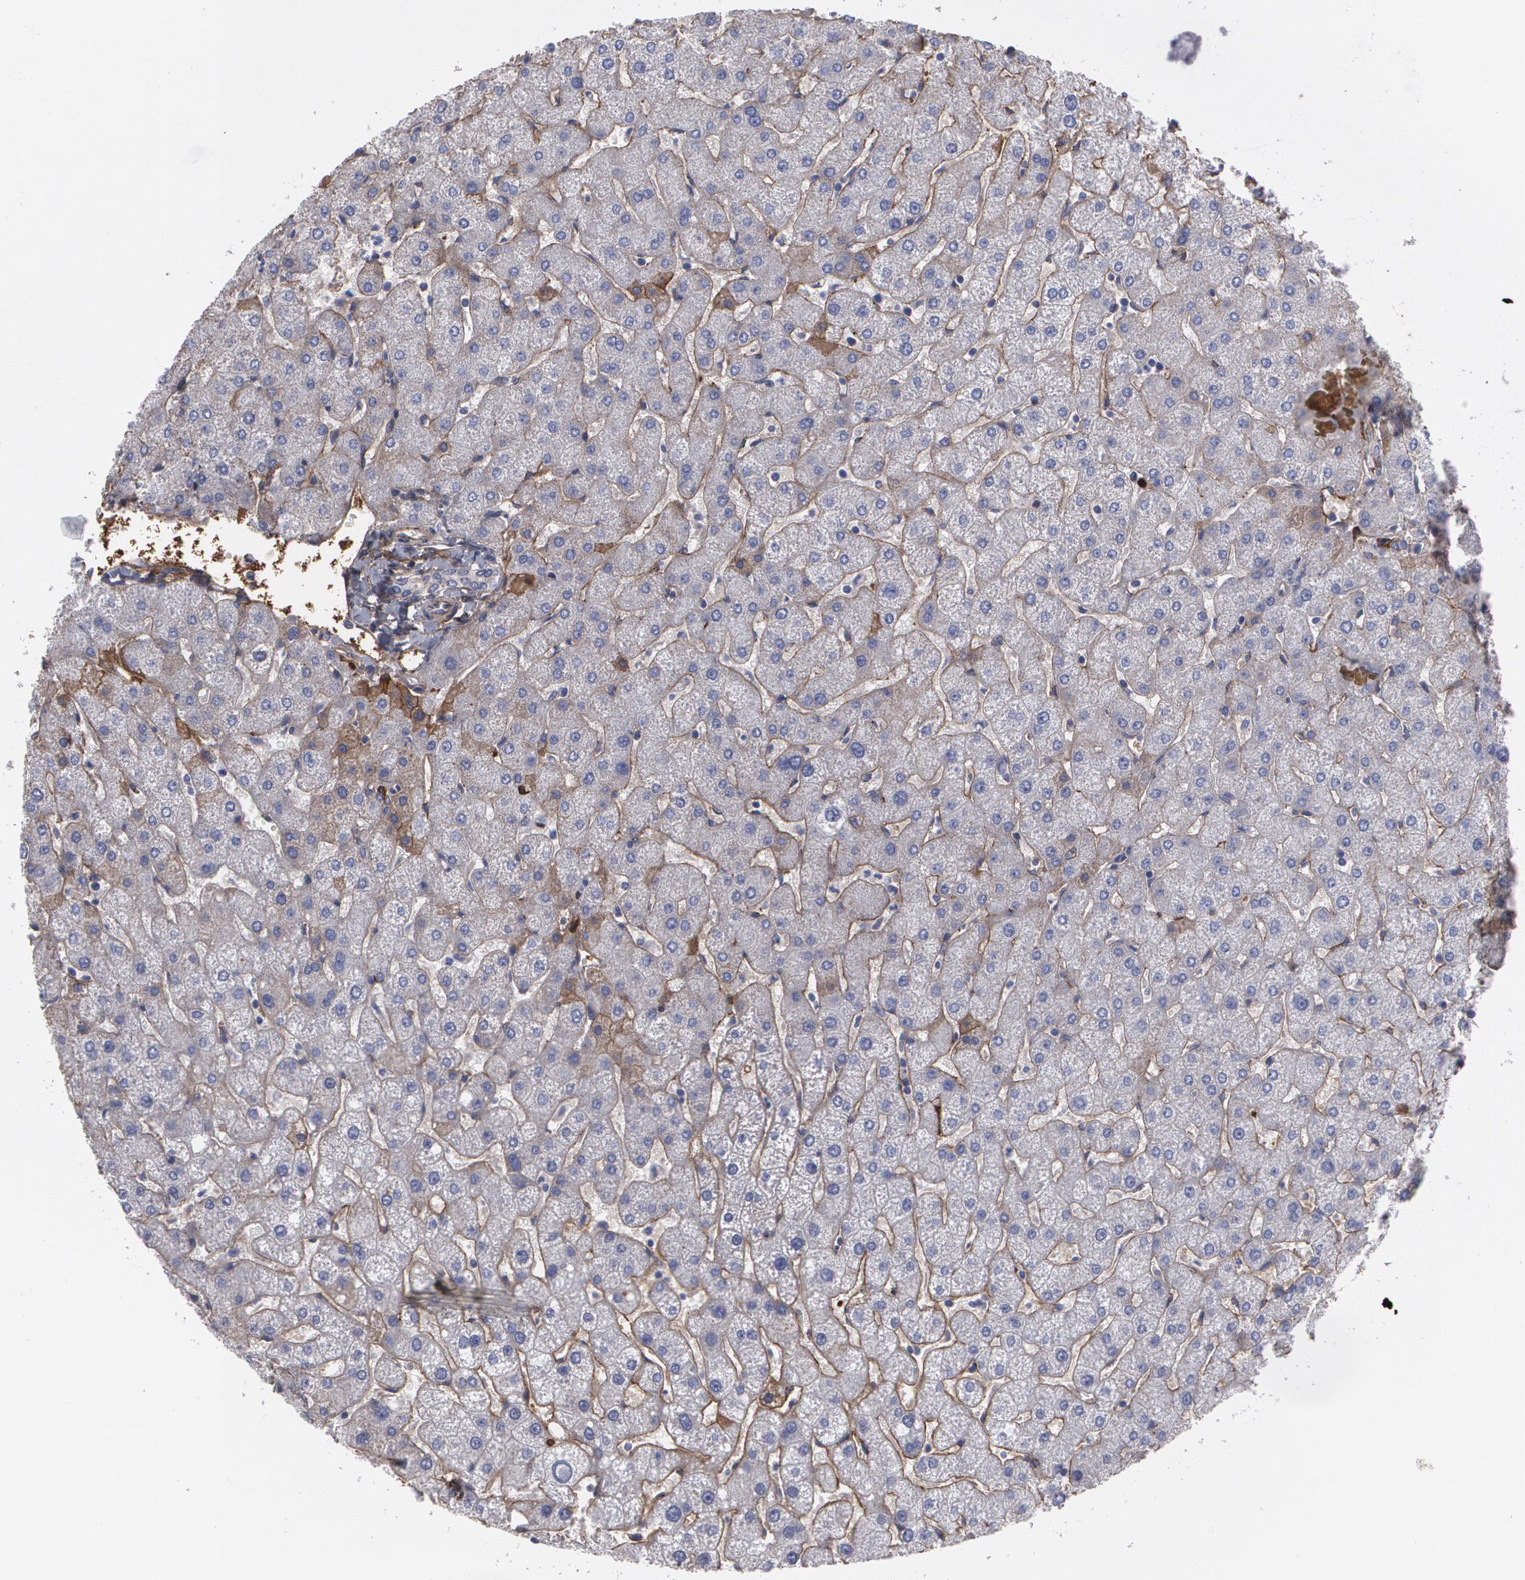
{"staining": {"intensity": "weak", "quantity": ">75%", "location": "cytoplasmic/membranous"}, "tissue": "liver", "cell_type": "Cholangiocytes", "image_type": "normal", "snomed": [{"axis": "morphology", "description": "Normal tissue, NOS"}, {"axis": "topography", "description": "Liver"}], "caption": "Liver stained for a protein (brown) shows weak cytoplasmic/membranous positive staining in approximately >75% of cholangiocytes.", "gene": "FBLN1", "patient": {"sex": "male", "age": 67}}